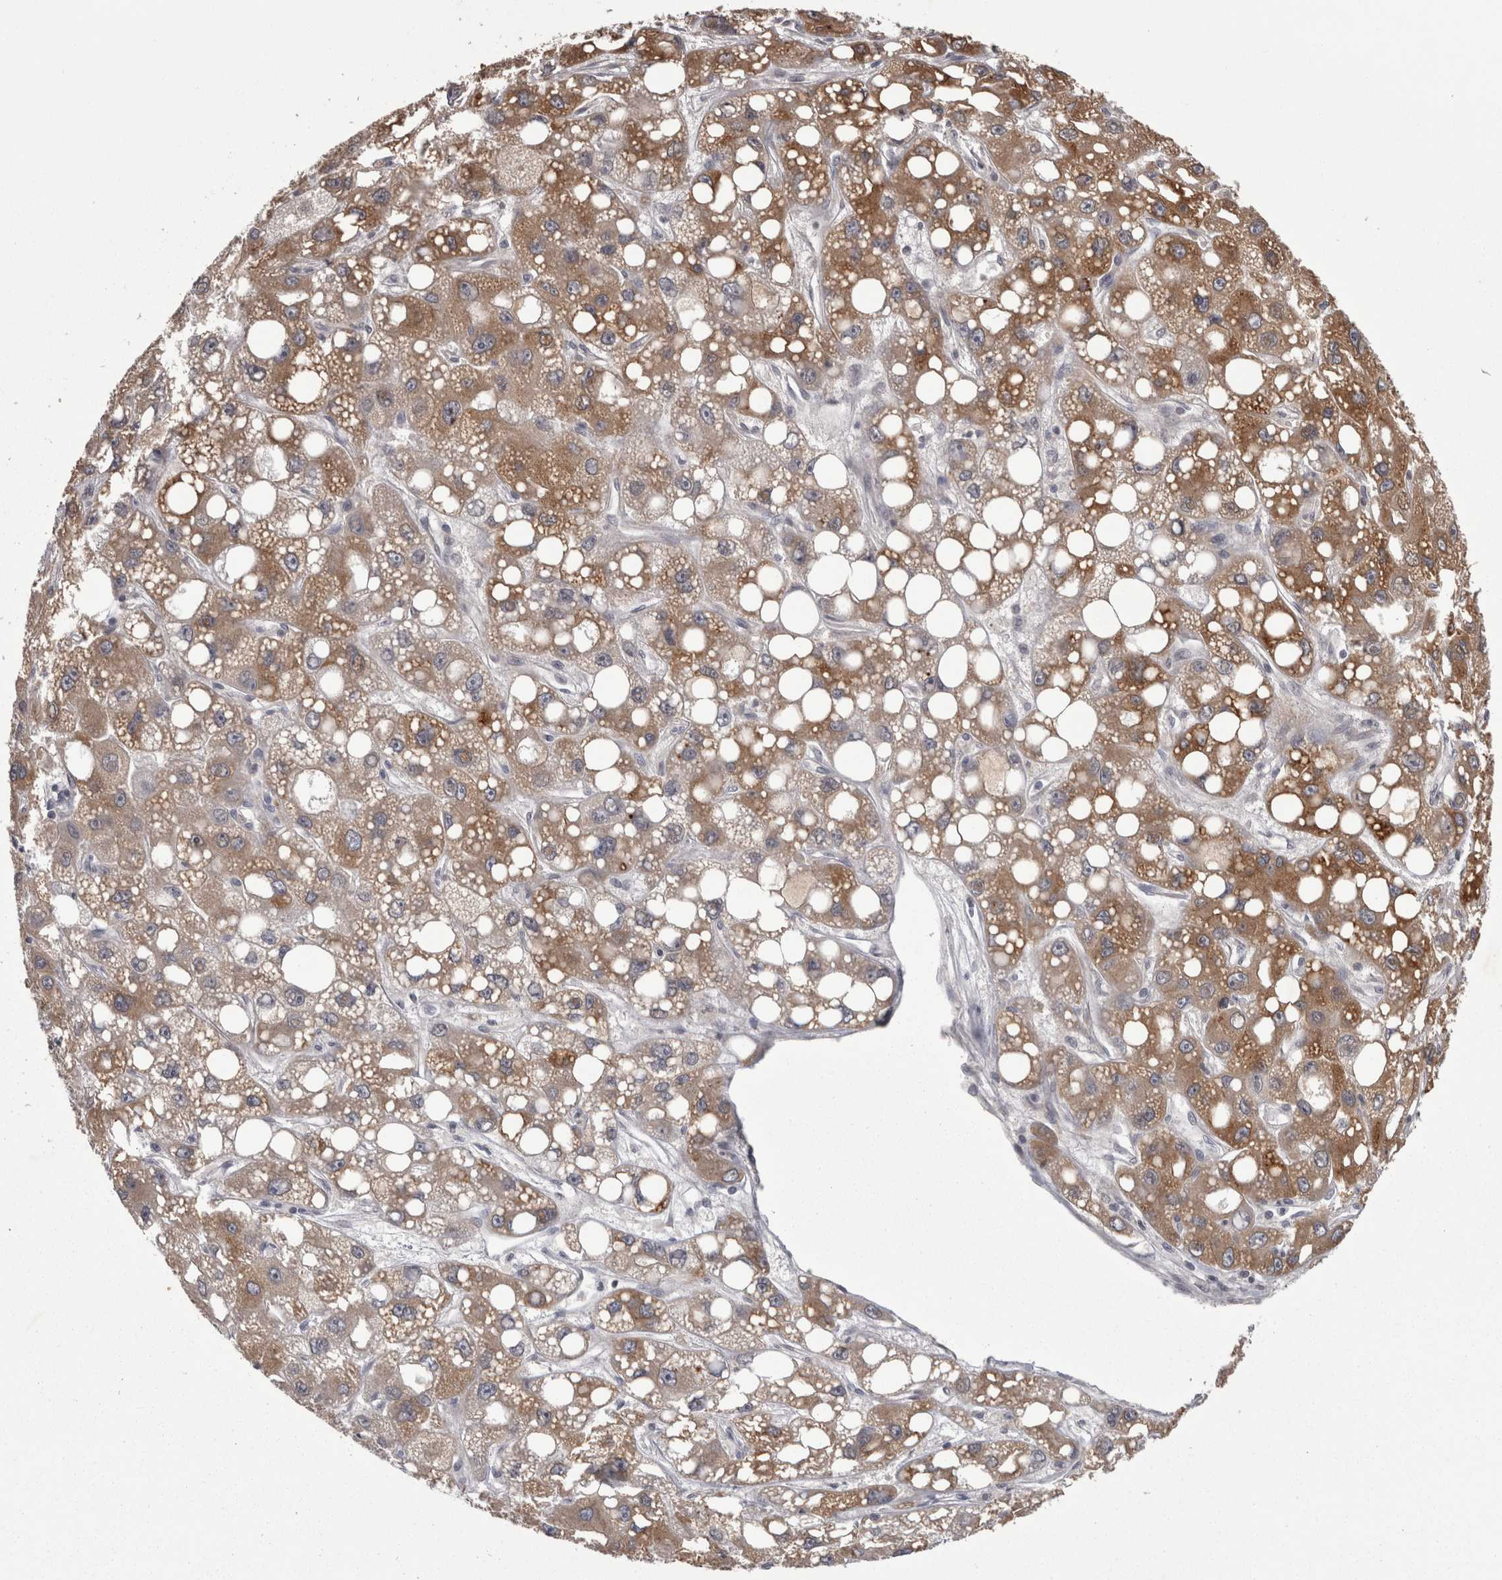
{"staining": {"intensity": "moderate", "quantity": ">75%", "location": "cytoplasmic/membranous"}, "tissue": "liver cancer", "cell_type": "Tumor cells", "image_type": "cancer", "snomed": [{"axis": "morphology", "description": "Carcinoma, Hepatocellular, NOS"}, {"axis": "topography", "description": "Liver"}], "caption": "Immunohistochemical staining of liver cancer (hepatocellular carcinoma) exhibits medium levels of moderate cytoplasmic/membranous protein staining in approximately >75% of tumor cells.", "gene": "PON3", "patient": {"sex": "male", "age": 55}}